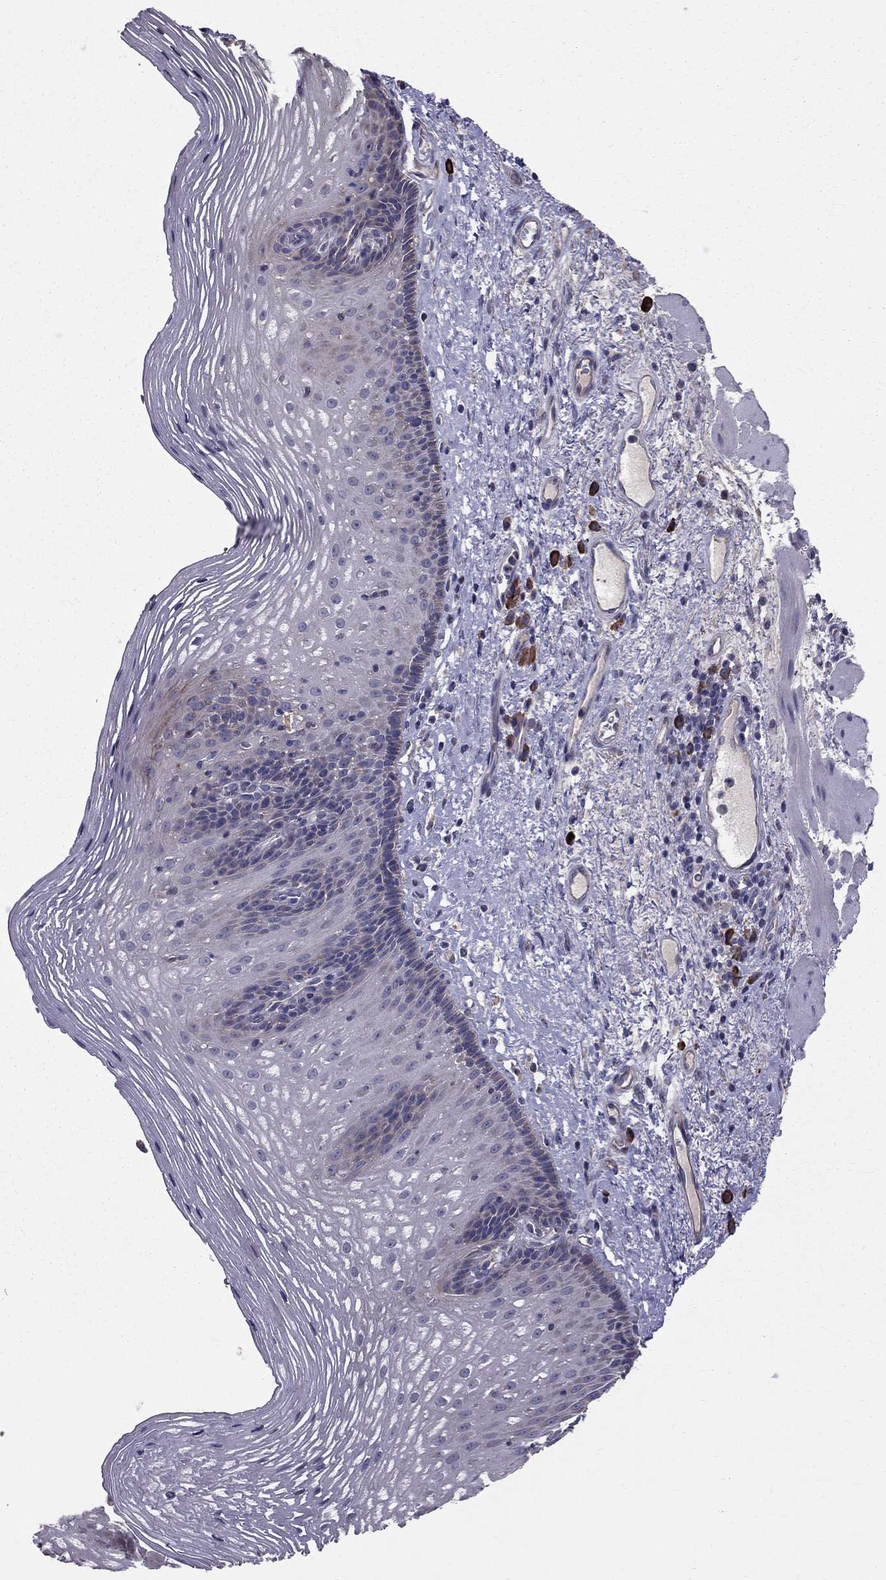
{"staining": {"intensity": "negative", "quantity": "none", "location": "none"}, "tissue": "esophagus", "cell_type": "Squamous epithelial cells", "image_type": "normal", "snomed": [{"axis": "morphology", "description": "Normal tissue, NOS"}, {"axis": "topography", "description": "Esophagus"}], "caption": "The histopathology image displays no staining of squamous epithelial cells in benign esophagus.", "gene": "PIK3CG", "patient": {"sex": "male", "age": 76}}